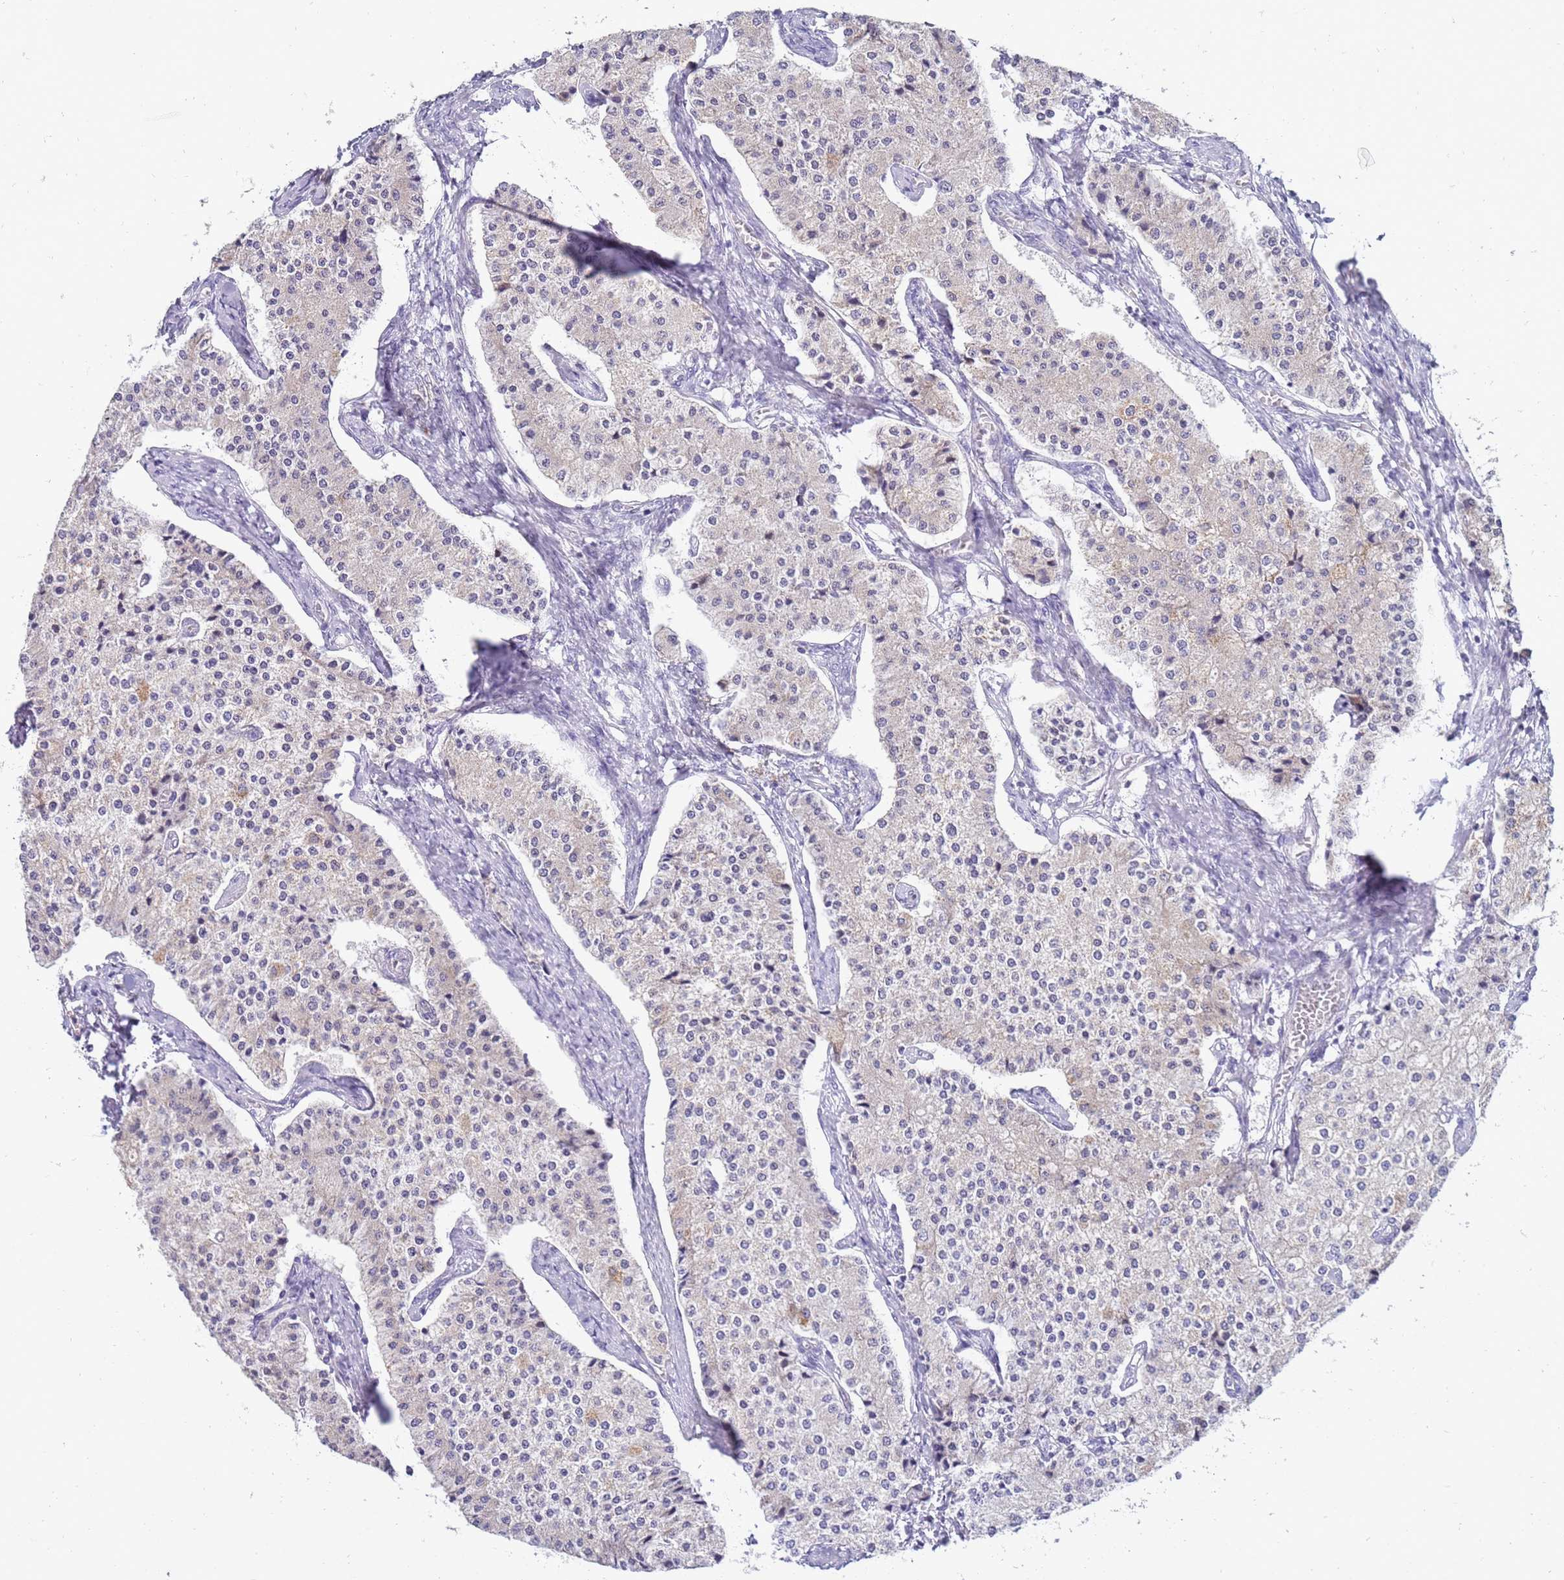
{"staining": {"intensity": "negative", "quantity": "none", "location": "none"}, "tissue": "carcinoid", "cell_type": "Tumor cells", "image_type": "cancer", "snomed": [{"axis": "morphology", "description": "Carcinoid, malignant, NOS"}, {"axis": "topography", "description": "Colon"}], "caption": "This is an IHC image of carcinoid. There is no positivity in tumor cells.", "gene": "STK25", "patient": {"sex": "female", "age": 52}}